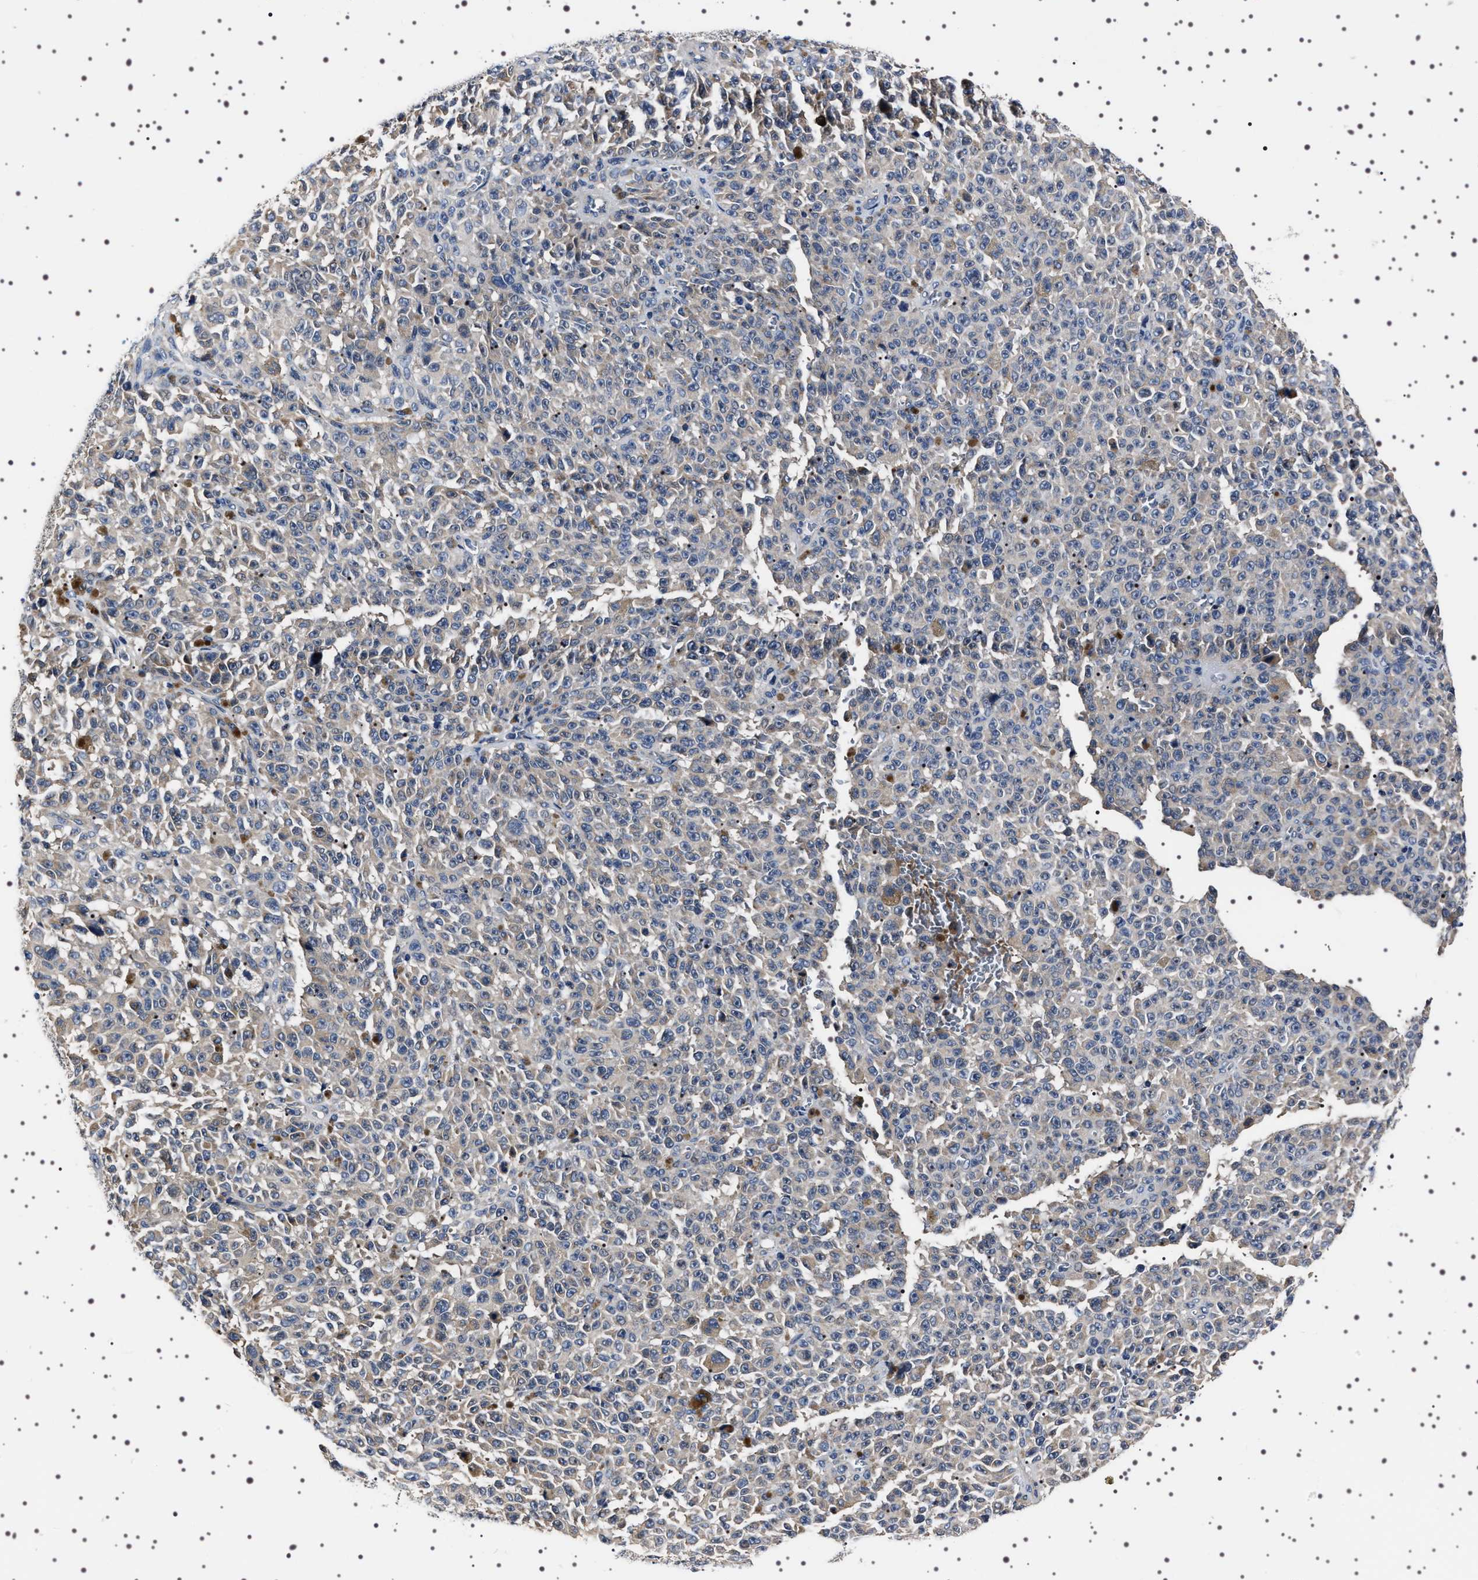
{"staining": {"intensity": "weak", "quantity": "<25%", "location": "cytoplasmic/membranous"}, "tissue": "melanoma", "cell_type": "Tumor cells", "image_type": "cancer", "snomed": [{"axis": "morphology", "description": "Malignant melanoma, NOS"}, {"axis": "topography", "description": "Skin"}], "caption": "Tumor cells are negative for protein expression in human melanoma.", "gene": "TARBP1", "patient": {"sex": "female", "age": 82}}